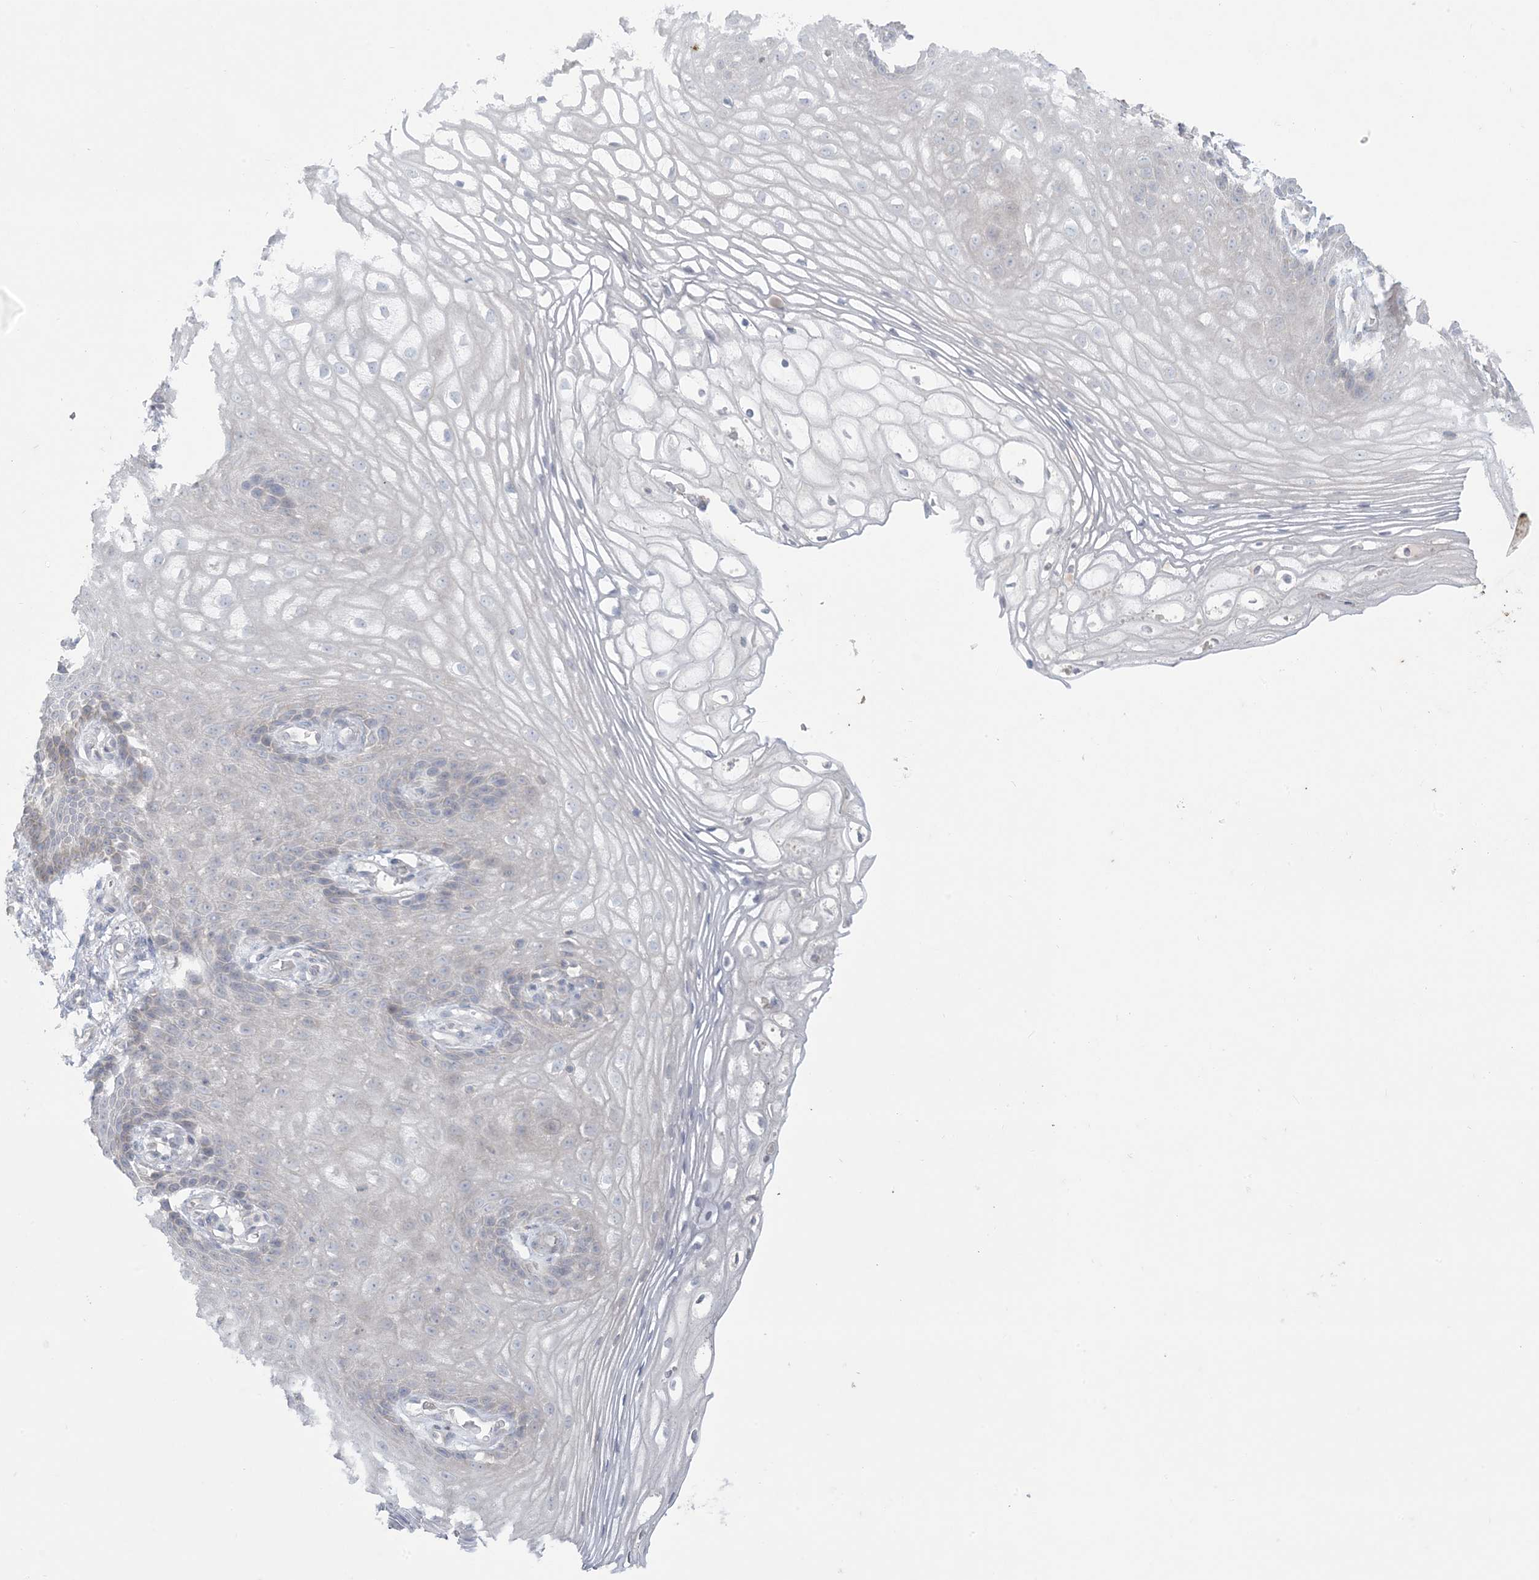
{"staining": {"intensity": "negative", "quantity": "none", "location": "none"}, "tissue": "vagina", "cell_type": "Squamous epithelial cells", "image_type": "normal", "snomed": [{"axis": "morphology", "description": "Normal tissue, NOS"}, {"axis": "topography", "description": "Vagina"}], "caption": "Squamous epithelial cells are negative for protein expression in normal human vagina. Brightfield microscopy of IHC stained with DAB (brown) and hematoxylin (blue), captured at high magnification.", "gene": "KIF3A", "patient": {"sex": "female", "age": 60}}